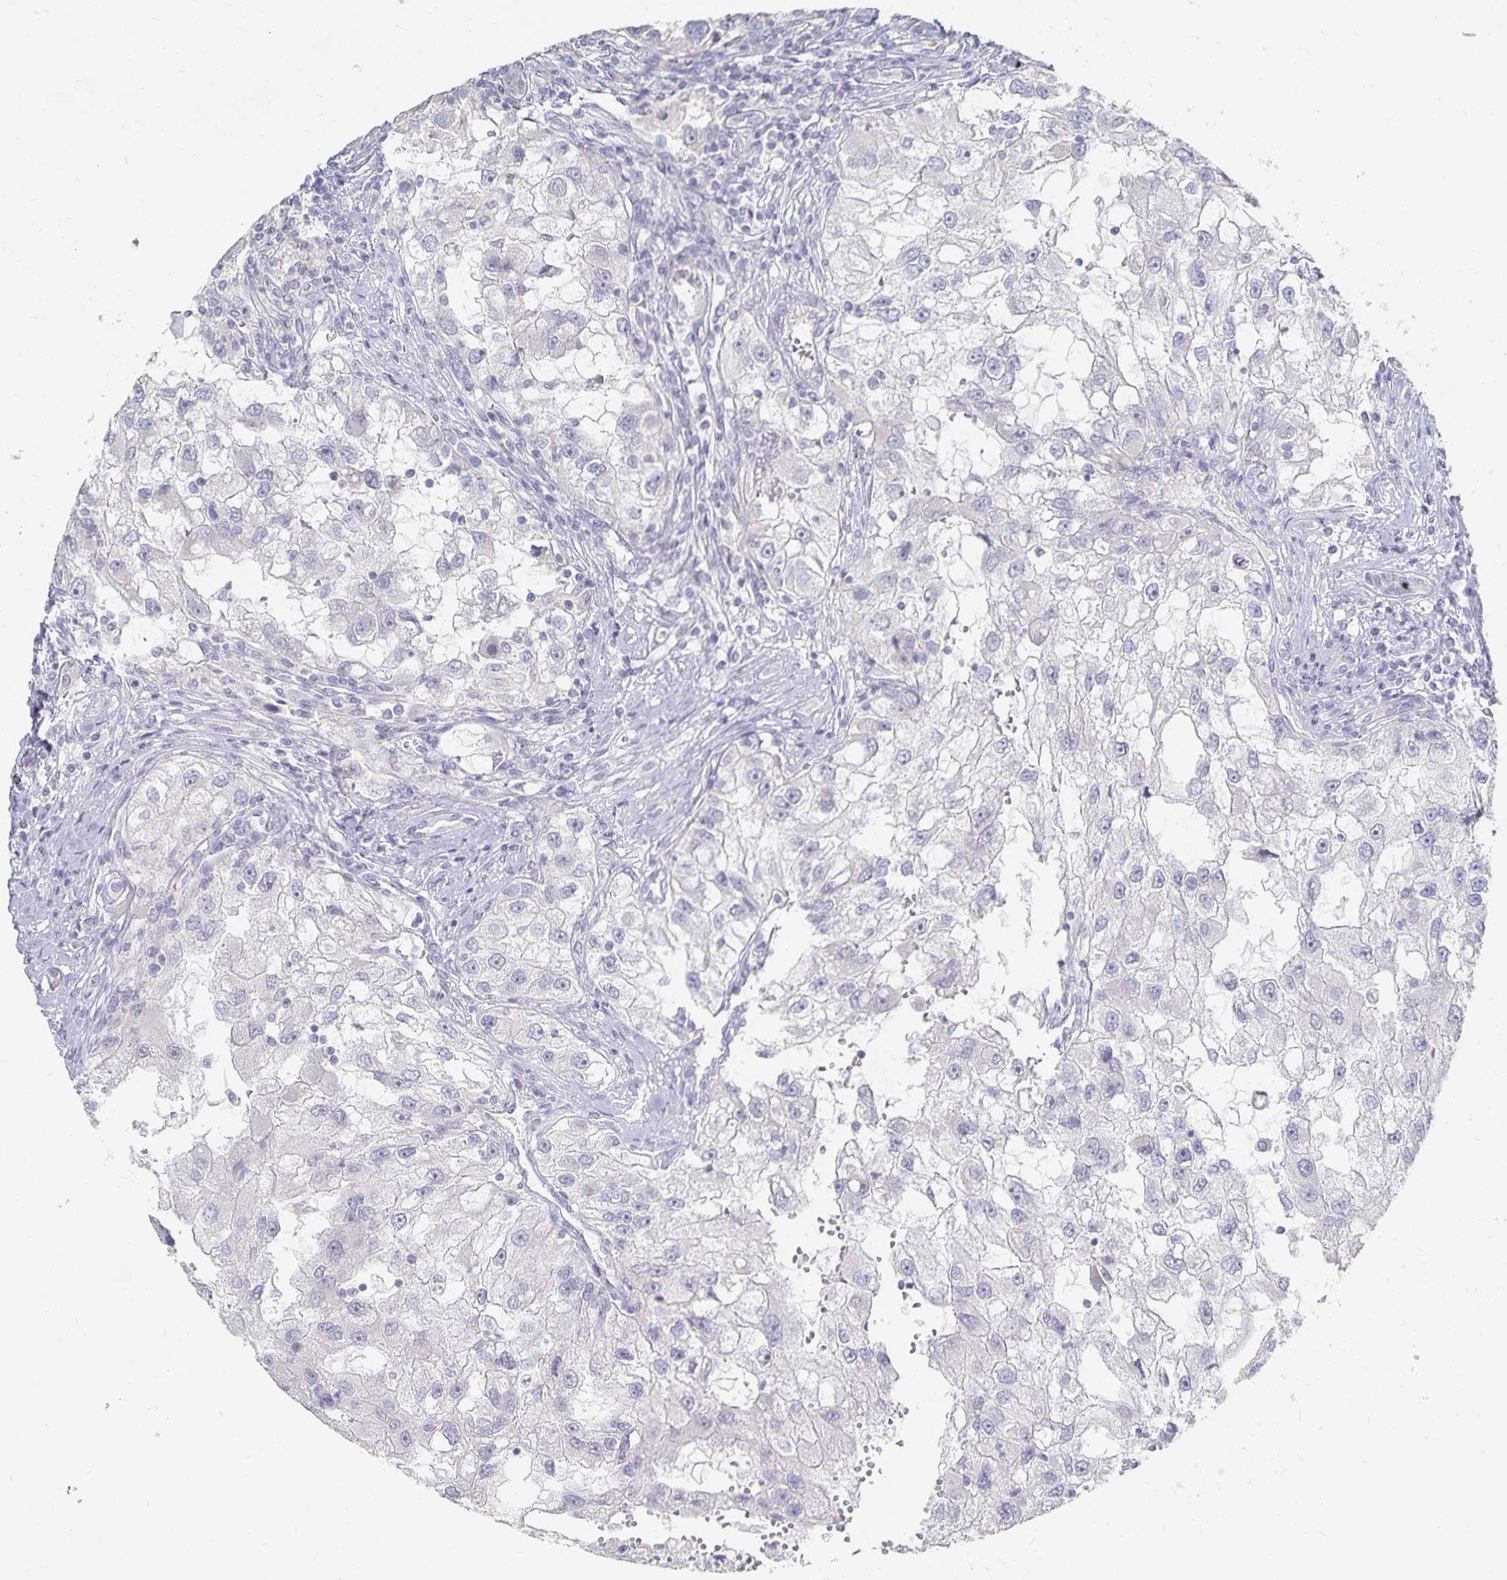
{"staining": {"intensity": "negative", "quantity": "none", "location": "none"}, "tissue": "renal cancer", "cell_type": "Tumor cells", "image_type": "cancer", "snomed": [{"axis": "morphology", "description": "Adenocarcinoma, NOS"}, {"axis": "topography", "description": "Kidney"}], "caption": "This is a histopathology image of immunohistochemistry (IHC) staining of adenocarcinoma (renal), which shows no staining in tumor cells. The staining was performed using DAB to visualize the protein expression in brown, while the nuclei were stained in blue with hematoxylin (Magnification: 20x).", "gene": "DNAH9", "patient": {"sex": "male", "age": 63}}